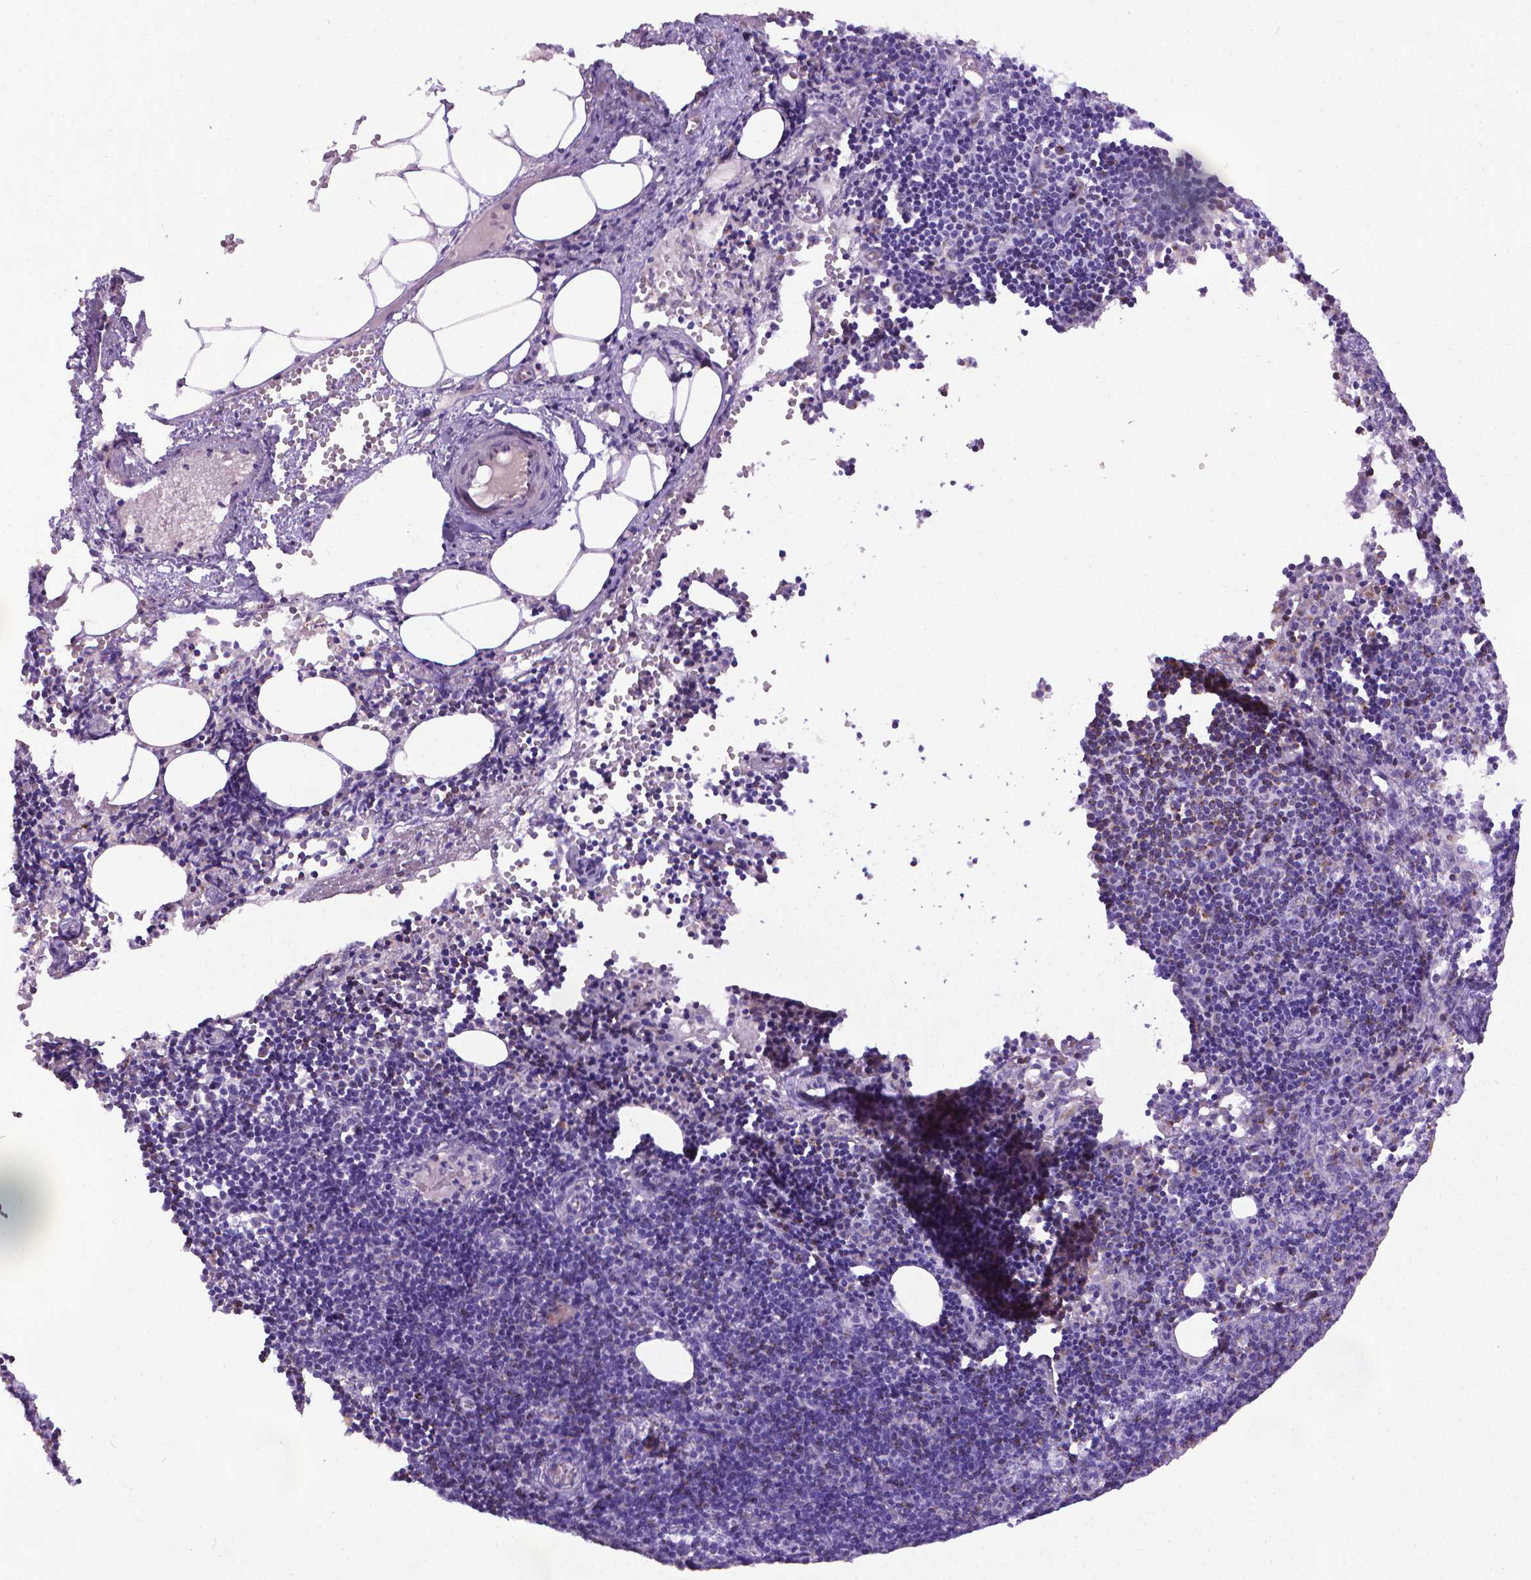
{"staining": {"intensity": "negative", "quantity": "none", "location": "none"}, "tissue": "lymph node", "cell_type": "Germinal center cells", "image_type": "normal", "snomed": [{"axis": "morphology", "description": "Normal tissue, NOS"}, {"axis": "topography", "description": "Lymph node"}], "caption": "Germinal center cells are negative for brown protein staining in normal lymph node. The staining is performed using DAB brown chromogen with nuclei counter-stained in using hematoxylin.", "gene": "KMO", "patient": {"sex": "female", "age": 41}}